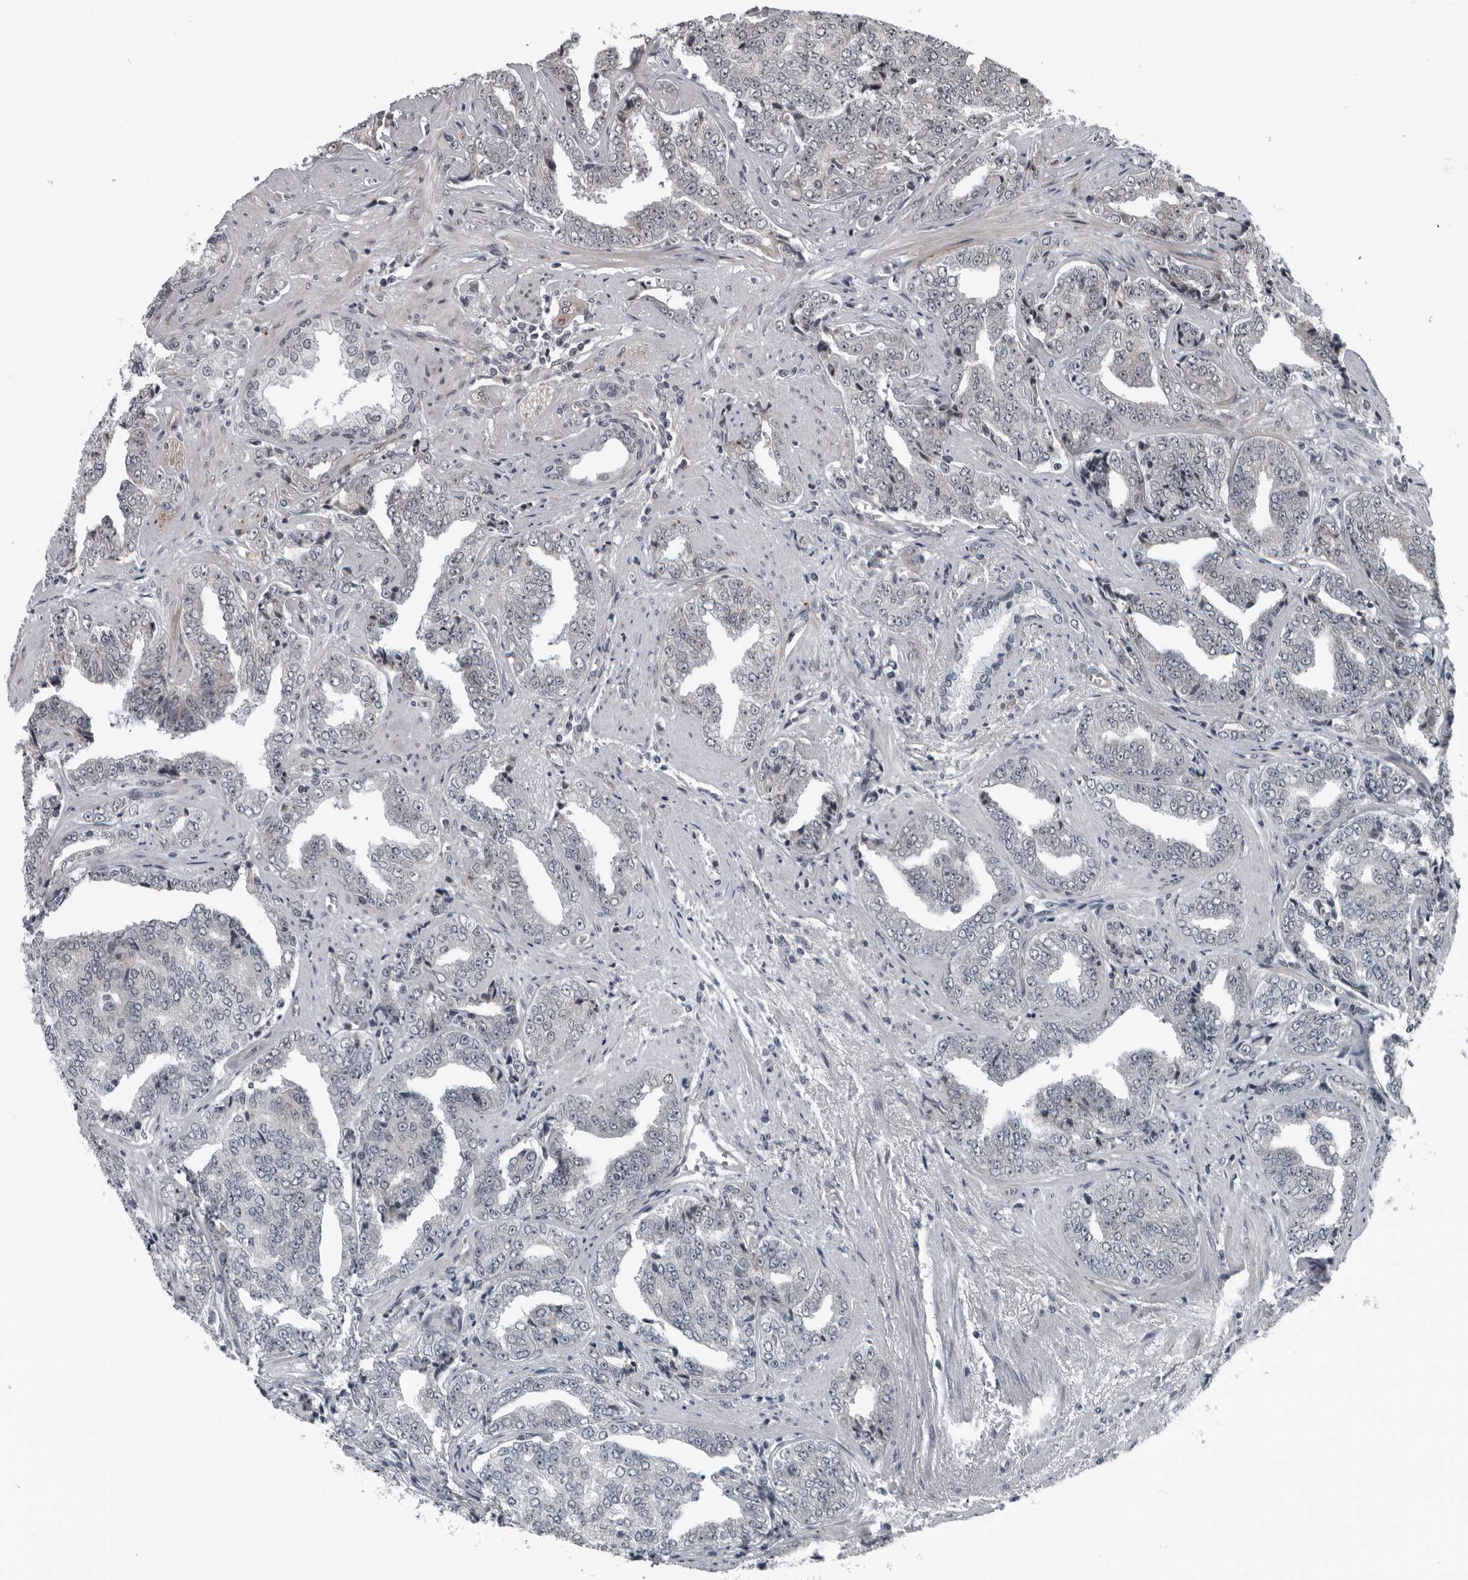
{"staining": {"intensity": "negative", "quantity": "none", "location": "none"}, "tissue": "prostate cancer", "cell_type": "Tumor cells", "image_type": "cancer", "snomed": [{"axis": "morphology", "description": "Adenocarcinoma, High grade"}, {"axis": "topography", "description": "Prostate"}], "caption": "This is an immunohistochemistry image of human prostate cancer (adenocarcinoma (high-grade)). There is no staining in tumor cells.", "gene": "FAM102B", "patient": {"sex": "male", "age": 71}}